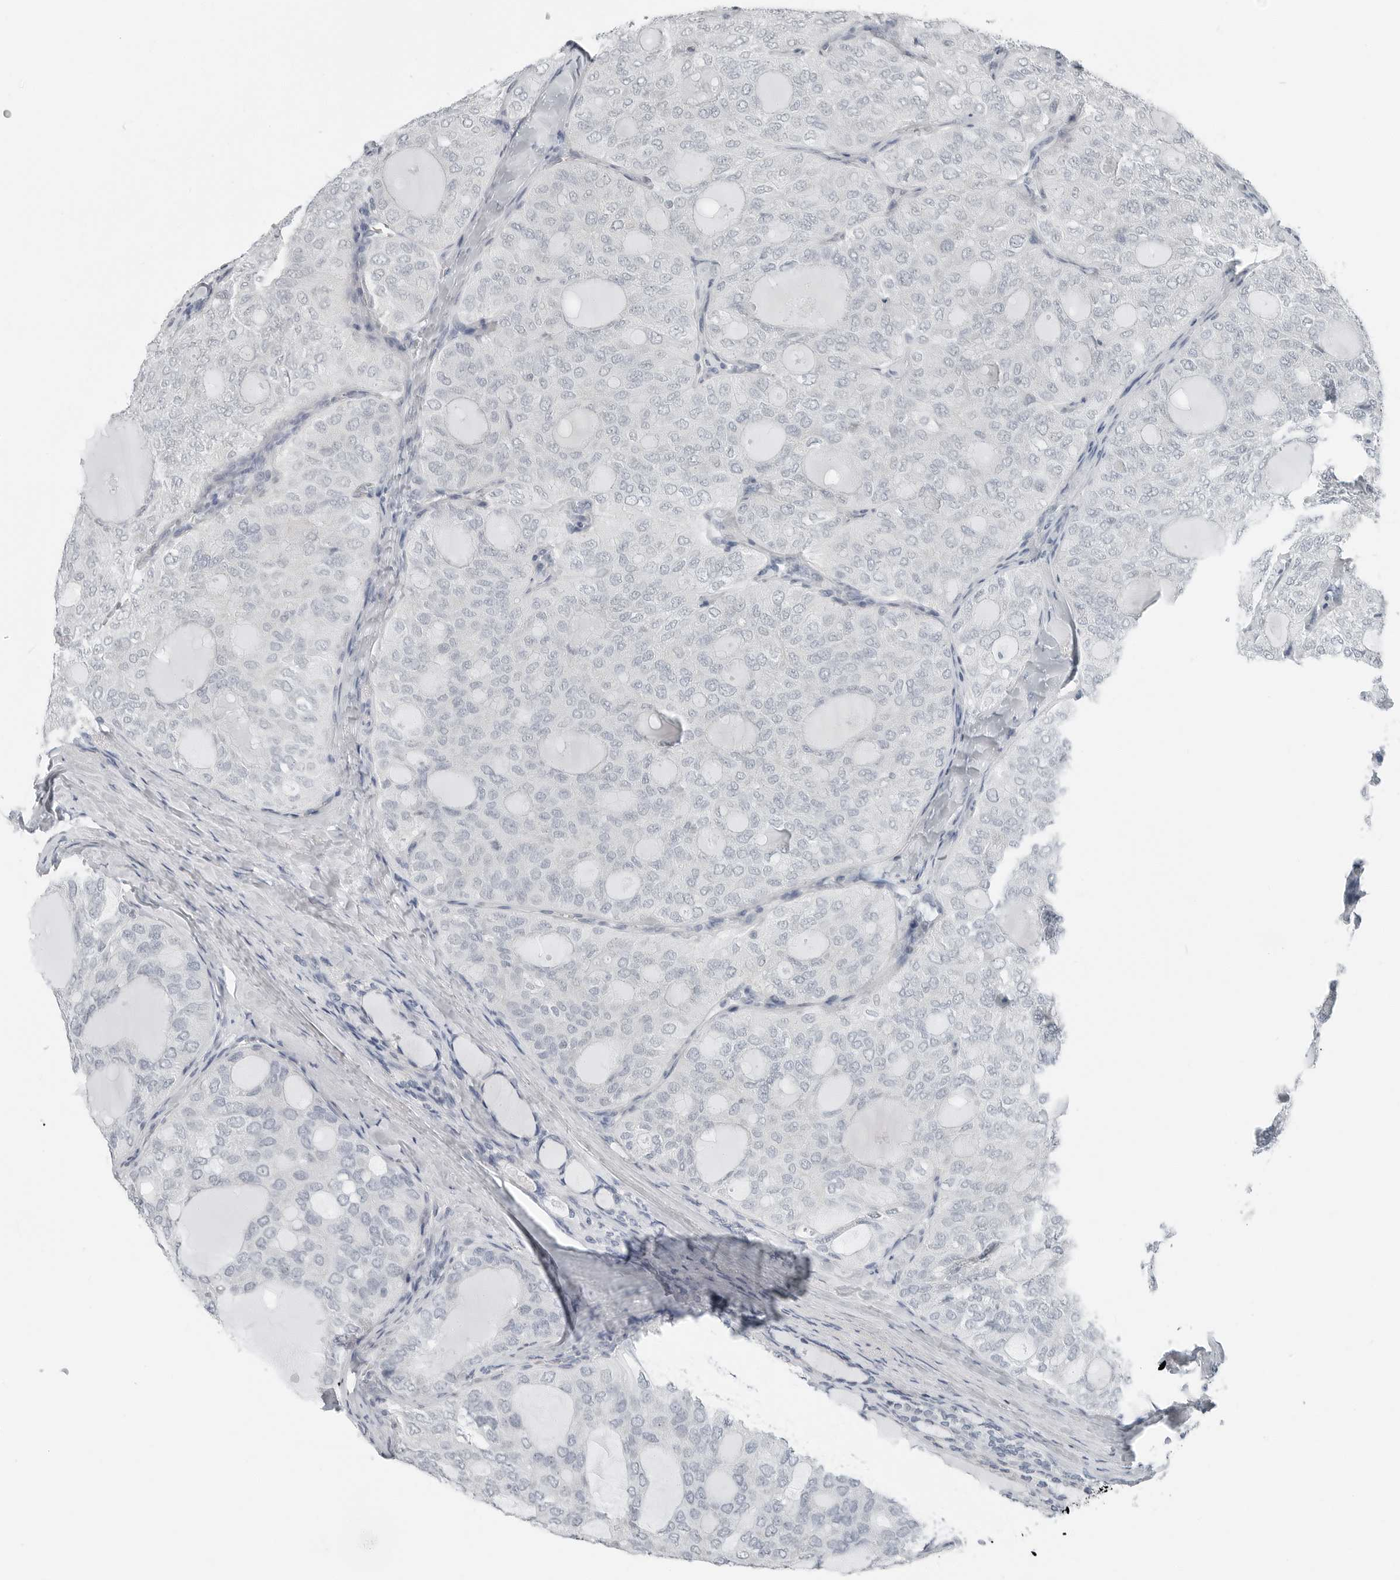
{"staining": {"intensity": "negative", "quantity": "none", "location": "none"}, "tissue": "thyroid cancer", "cell_type": "Tumor cells", "image_type": "cancer", "snomed": [{"axis": "morphology", "description": "Follicular adenoma carcinoma, NOS"}, {"axis": "topography", "description": "Thyroid gland"}], "caption": "IHC histopathology image of neoplastic tissue: thyroid cancer stained with DAB (3,3'-diaminobenzidine) displays no significant protein staining in tumor cells.", "gene": "XIRP1", "patient": {"sex": "male", "age": 75}}